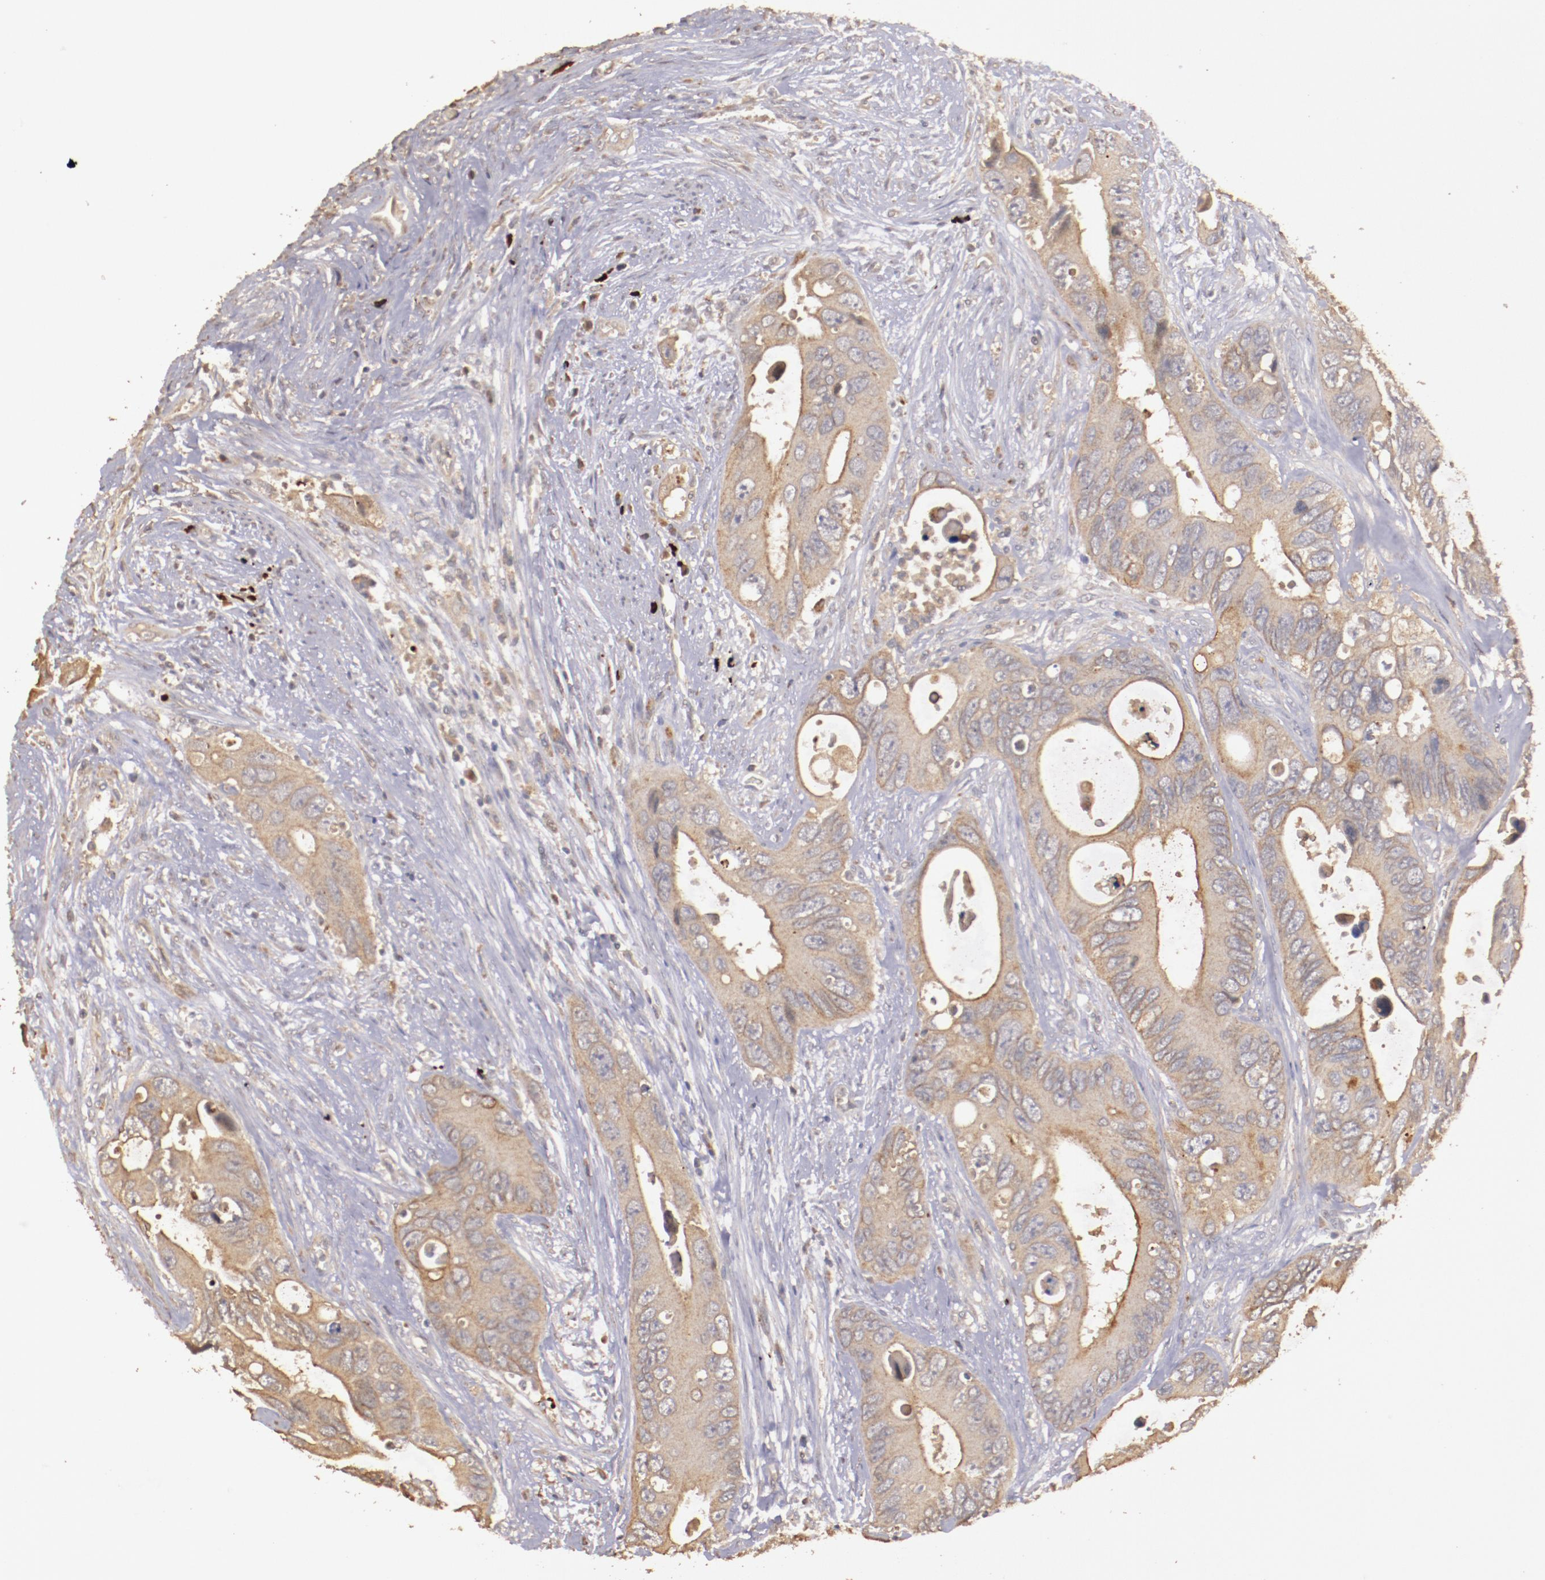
{"staining": {"intensity": "moderate", "quantity": ">75%", "location": "cytoplasmic/membranous"}, "tissue": "colorectal cancer", "cell_type": "Tumor cells", "image_type": "cancer", "snomed": [{"axis": "morphology", "description": "Adenocarcinoma, NOS"}, {"axis": "topography", "description": "Rectum"}], "caption": "Moderate cytoplasmic/membranous positivity is appreciated in approximately >75% of tumor cells in colorectal adenocarcinoma.", "gene": "SRRD", "patient": {"sex": "male", "age": 70}}